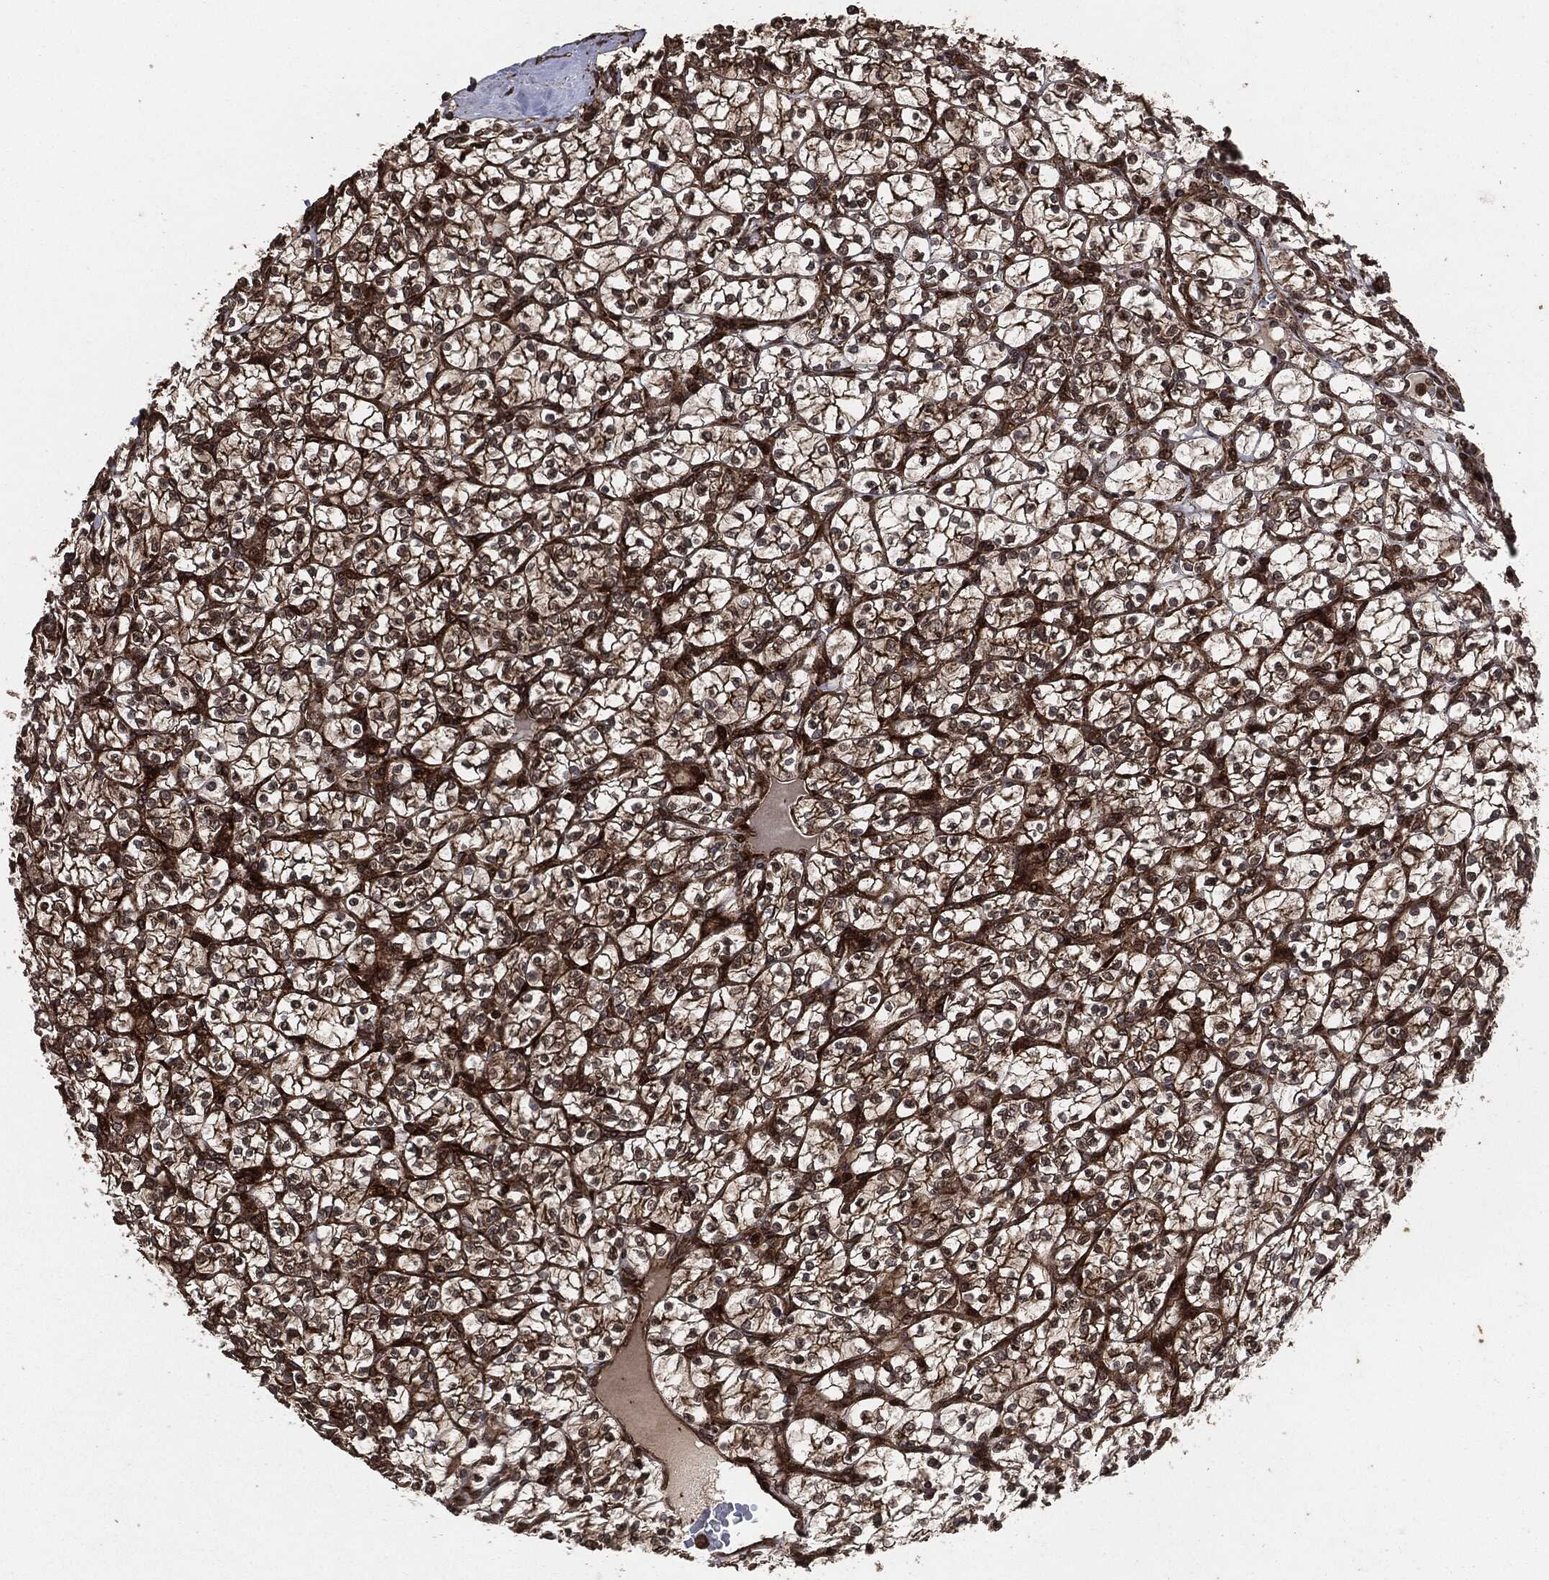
{"staining": {"intensity": "moderate", "quantity": ">75%", "location": "cytoplasmic/membranous"}, "tissue": "renal cancer", "cell_type": "Tumor cells", "image_type": "cancer", "snomed": [{"axis": "morphology", "description": "Adenocarcinoma, NOS"}, {"axis": "topography", "description": "Kidney"}], "caption": "Immunohistochemical staining of renal cancer exhibits moderate cytoplasmic/membranous protein expression in about >75% of tumor cells.", "gene": "IFIT1", "patient": {"sex": "female", "age": 89}}